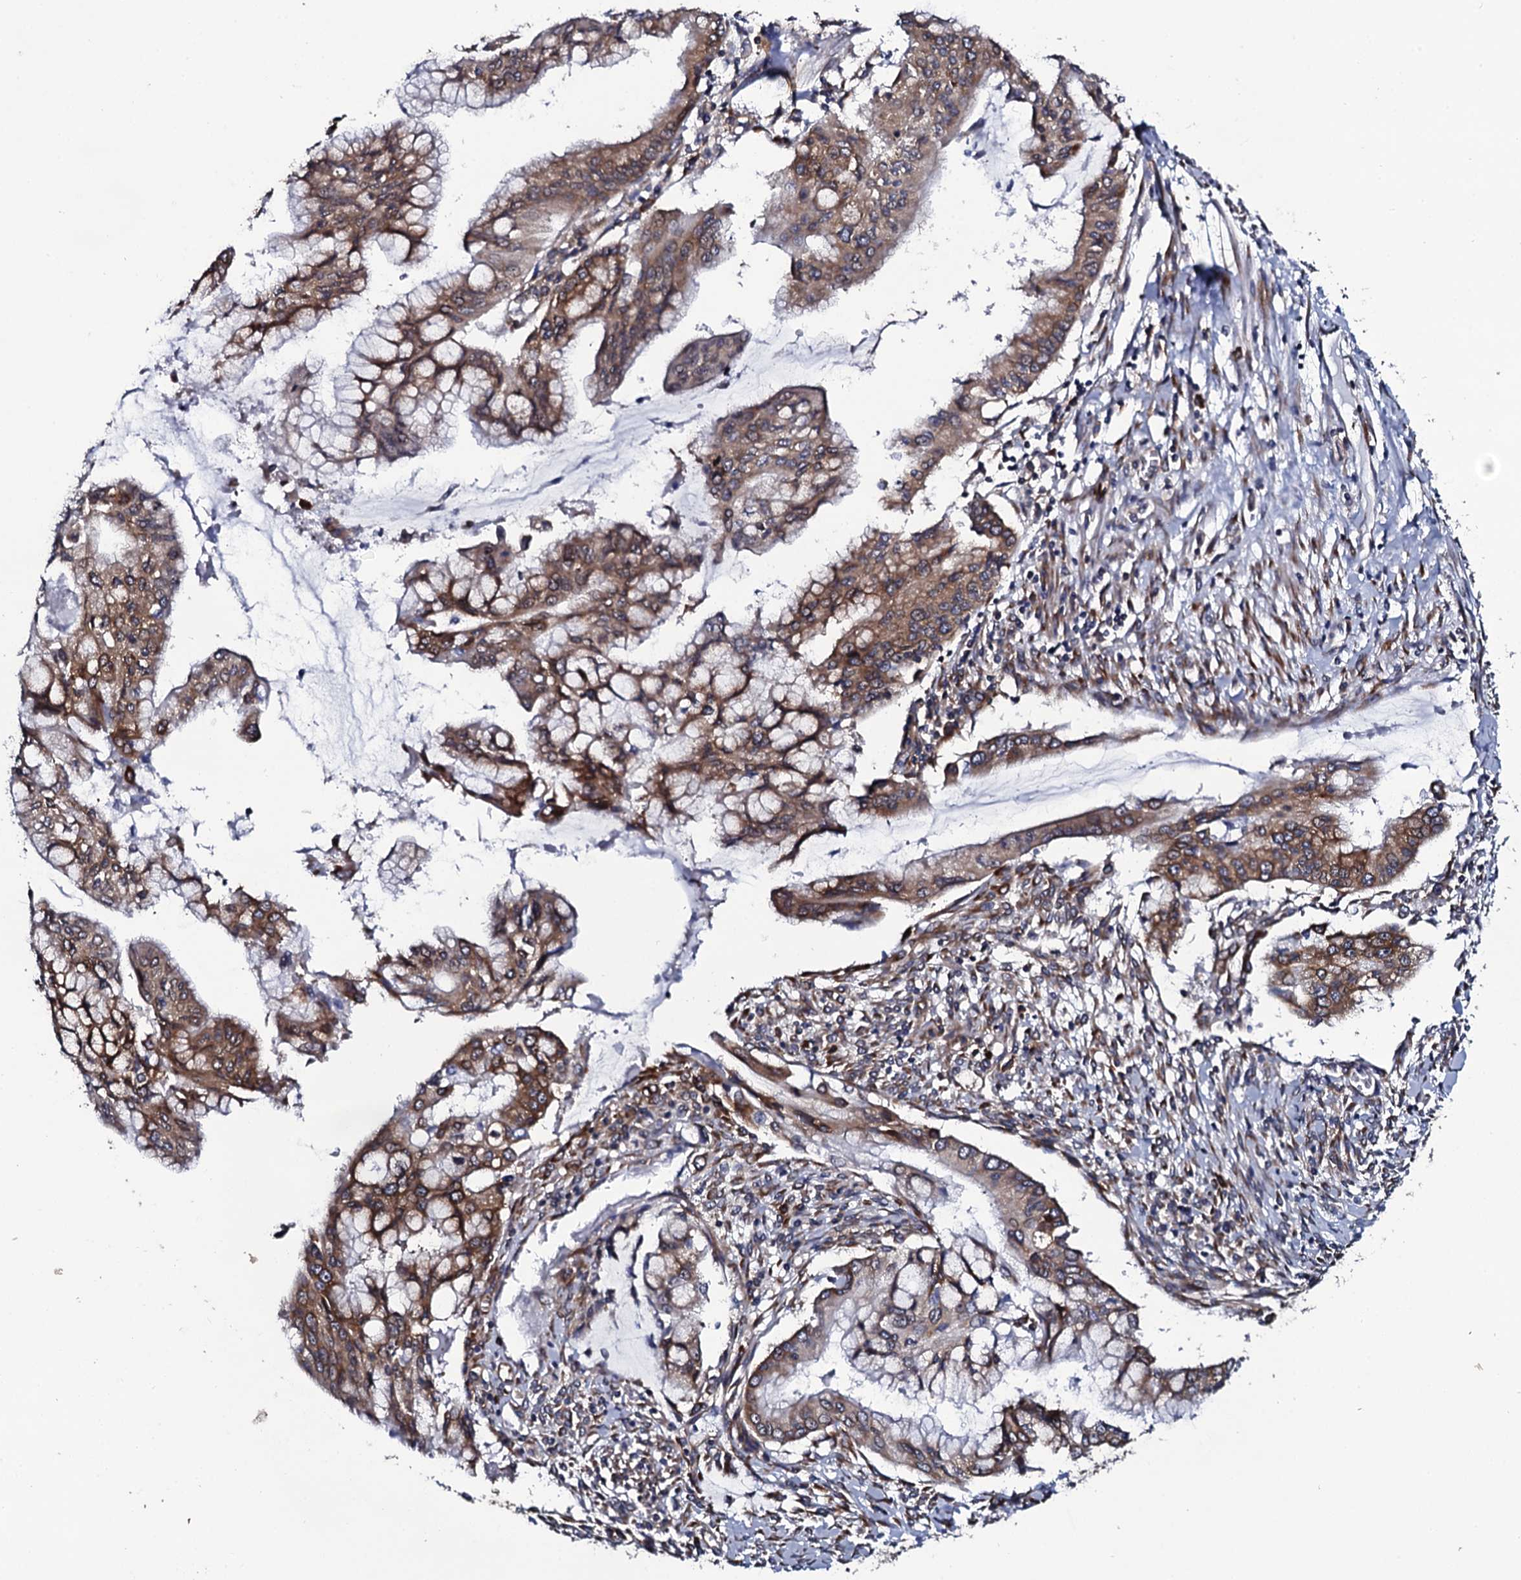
{"staining": {"intensity": "moderate", "quantity": ">75%", "location": "cytoplasmic/membranous"}, "tissue": "pancreatic cancer", "cell_type": "Tumor cells", "image_type": "cancer", "snomed": [{"axis": "morphology", "description": "Adenocarcinoma, NOS"}, {"axis": "topography", "description": "Pancreas"}], "caption": "IHC of human pancreatic adenocarcinoma displays medium levels of moderate cytoplasmic/membranous staining in approximately >75% of tumor cells. The staining was performed using DAB to visualize the protein expression in brown, while the nuclei were stained in blue with hematoxylin (Magnification: 20x).", "gene": "SPTY2D1", "patient": {"sex": "male", "age": 46}}